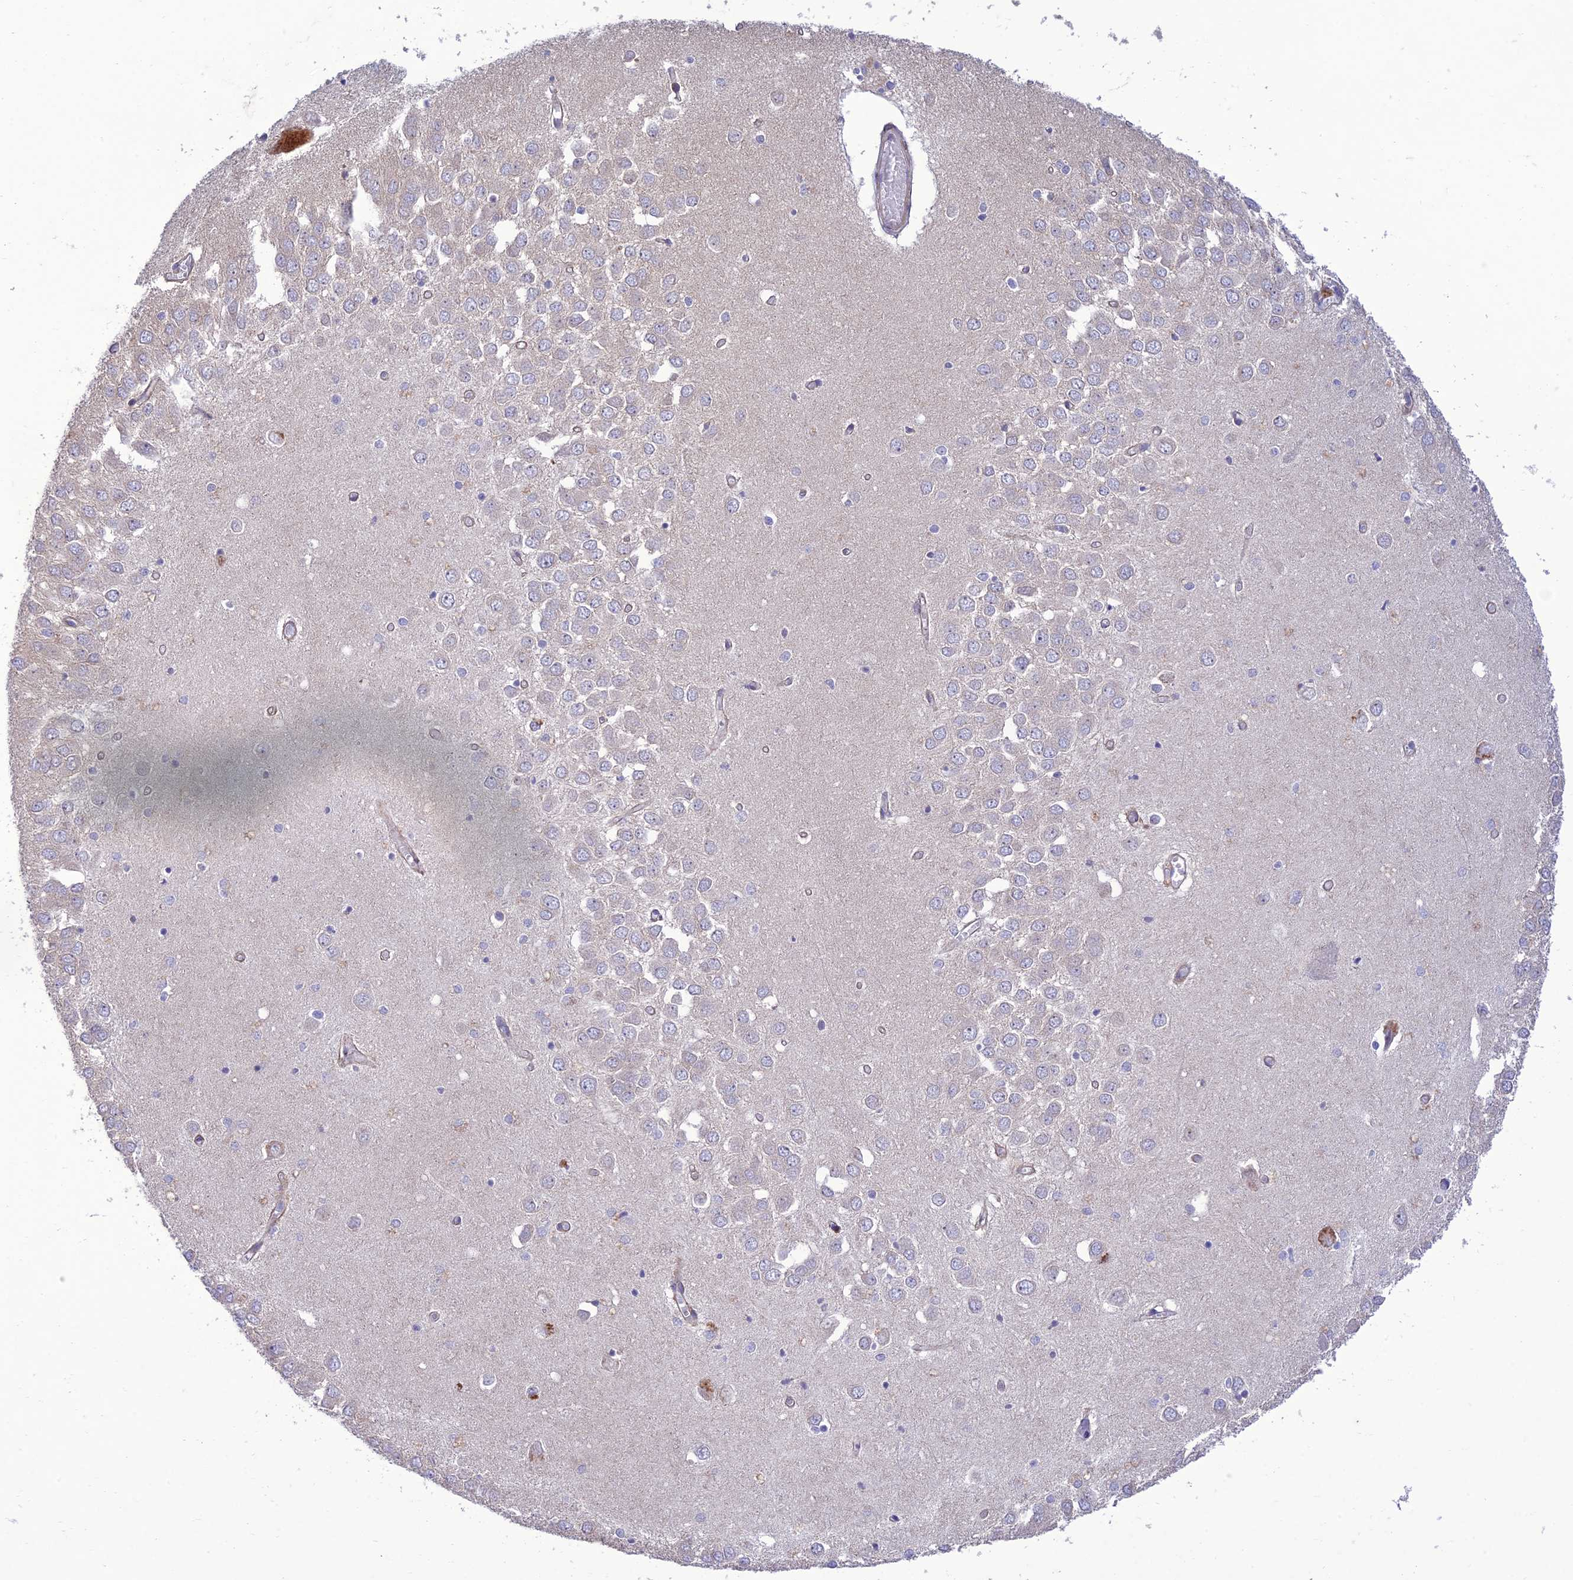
{"staining": {"intensity": "weak", "quantity": "<25%", "location": "cytoplasmic/membranous"}, "tissue": "hippocampus", "cell_type": "Glial cells", "image_type": "normal", "snomed": [{"axis": "morphology", "description": "Normal tissue, NOS"}, {"axis": "topography", "description": "Hippocampus"}], "caption": "Glial cells are negative for protein expression in unremarkable human hippocampus. The staining is performed using DAB (3,3'-diaminobenzidine) brown chromogen with nuclei counter-stained in using hematoxylin.", "gene": "IRAK3", "patient": {"sex": "male", "age": 70}}